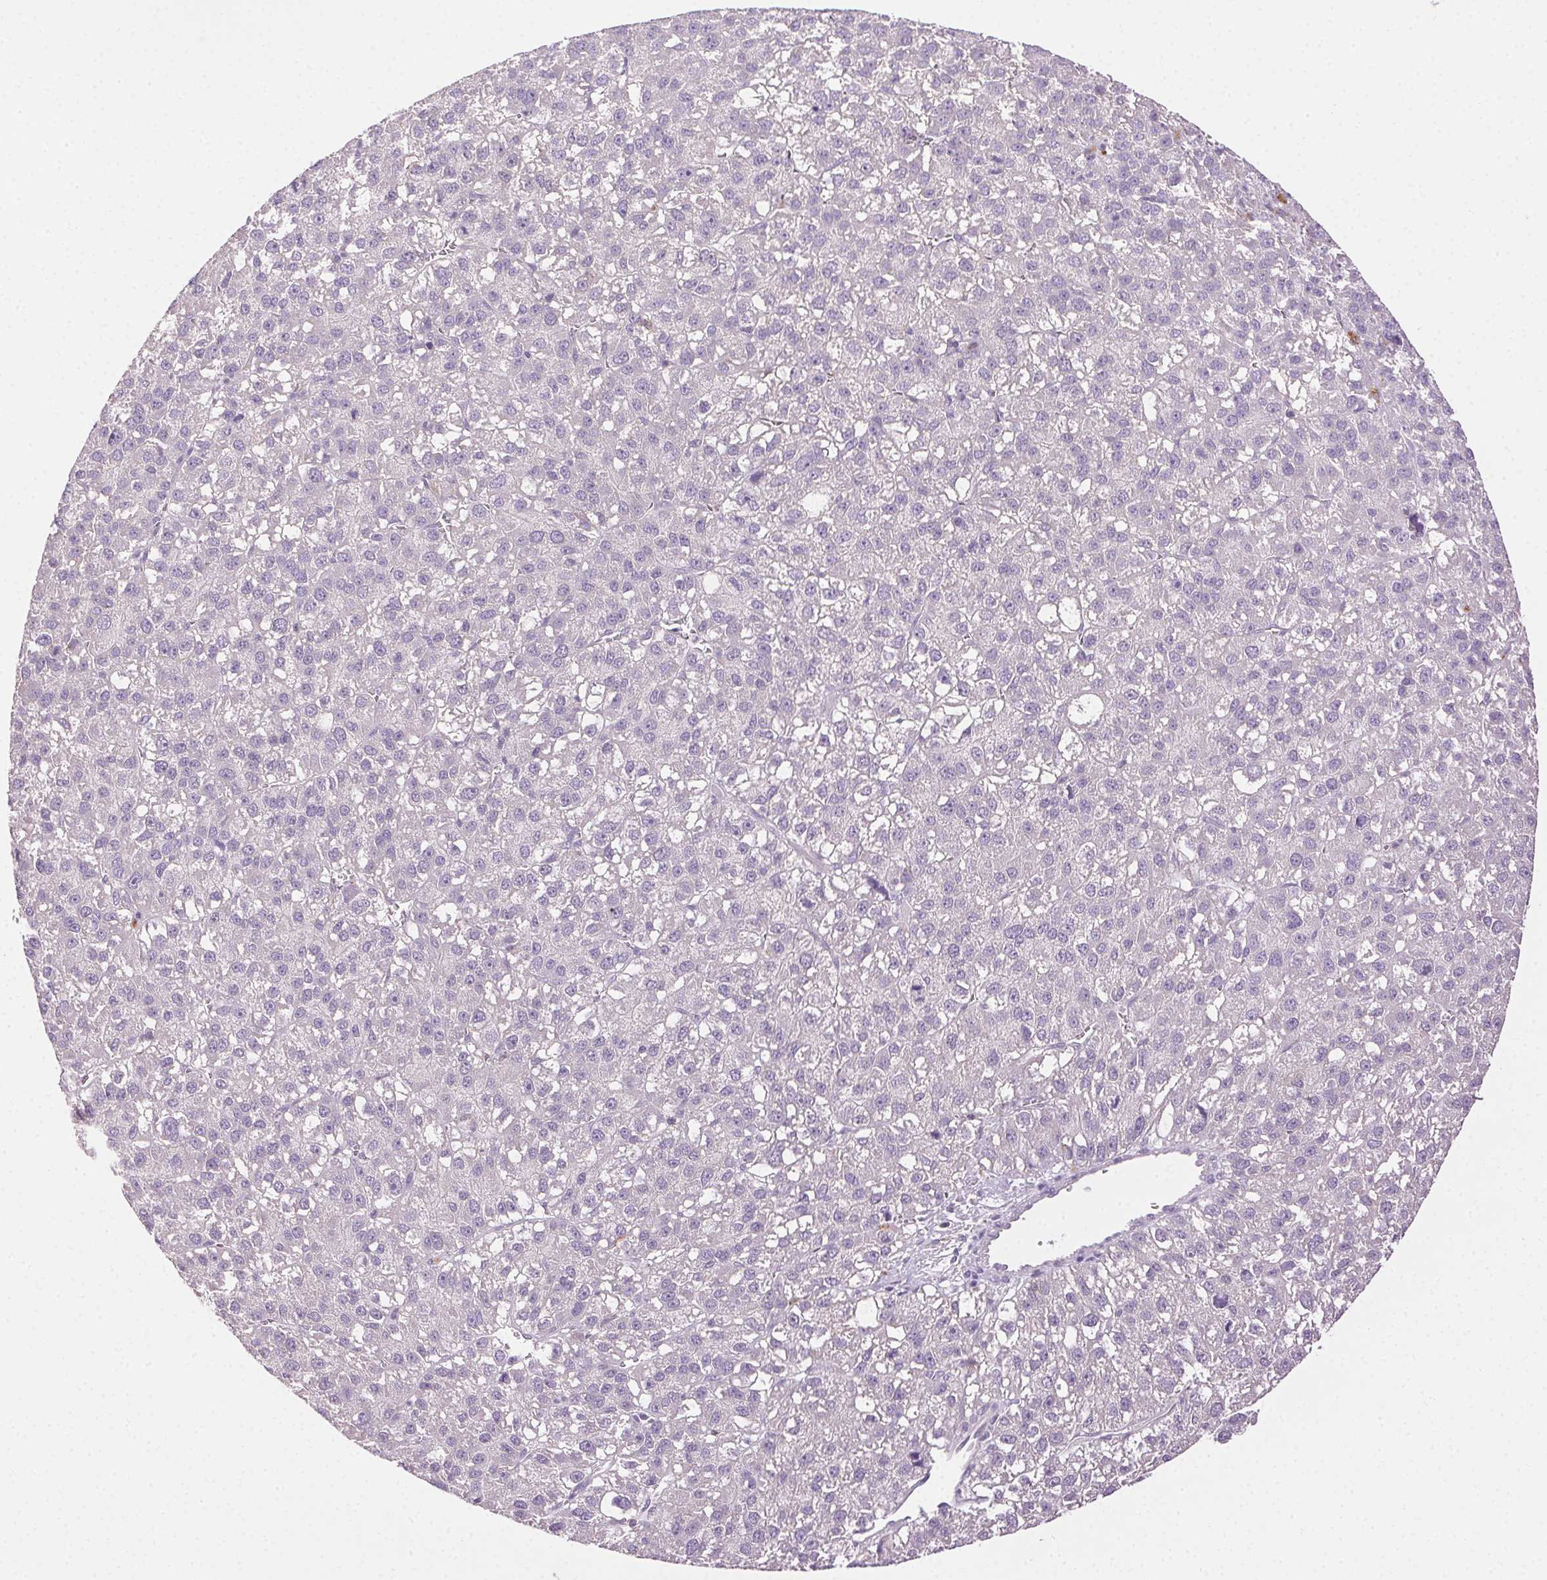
{"staining": {"intensity": "negative", "quantity": "none", "location": "none"}, "tissue": "liver cancer", "cell_type": "Tumor cells", "image_type": "cancer", "snomed": [{"axis": "morphology", "description": "Carcinoma, Hepatocellular, NOS"}, {"axis": "topography", "description": "Liver"}], "caption": "High magnification brightfield microscopy of hepatocellular carcinoma (liver) stained with DAB (brown) and counterstained with hematoxylin (blue): tumor cells show no significant staining.", "gene": "AKAP5", "patient": {"sex": "female", "age": 70}}